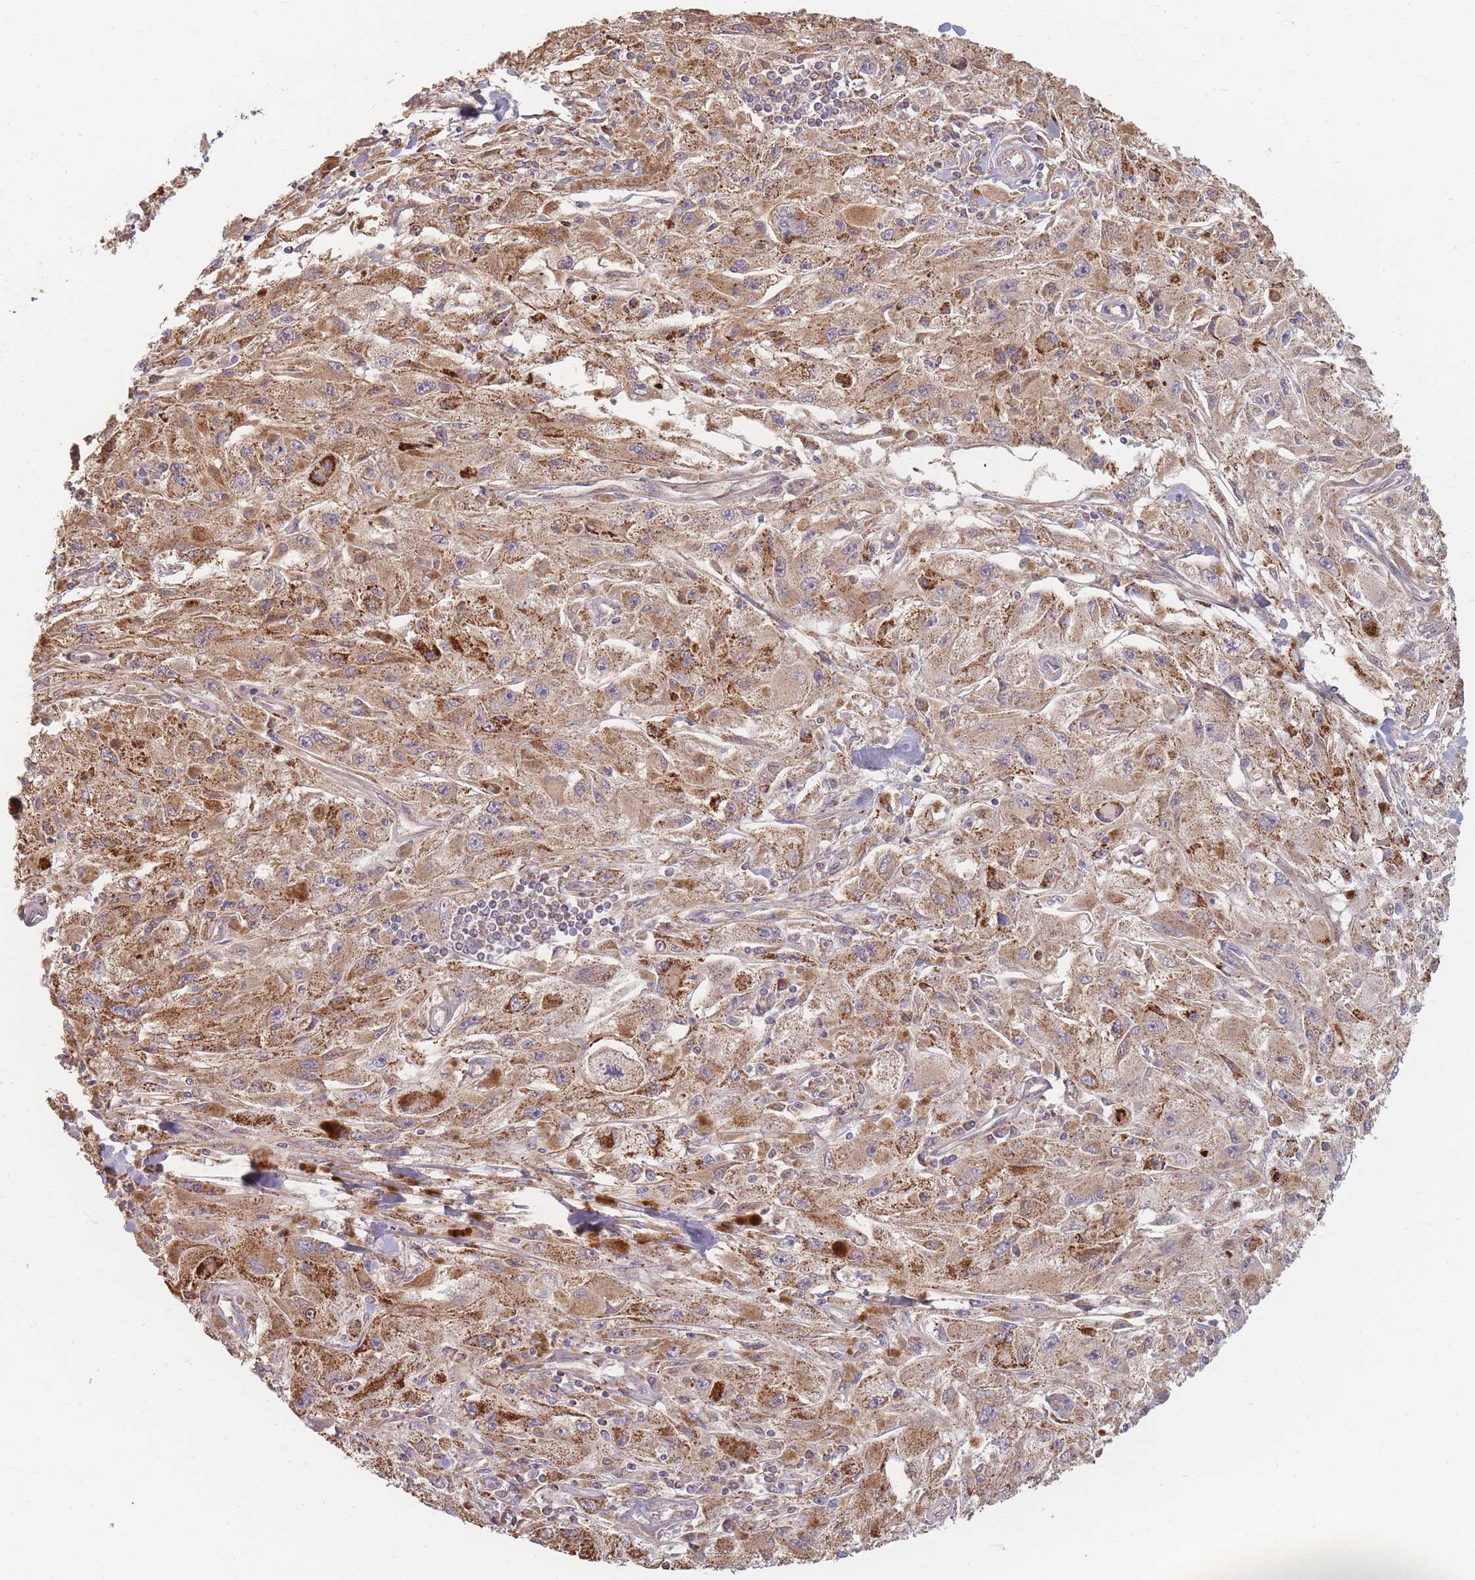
{"staining": {"intensity": "moderate", "quantity": ">75%", "location": "cytoplasmic/membranous"}, "tissue": "melanoma", "cell_type": "Tumor cells", "image_type": "cancer", "snomed": [{"axis": "morphology", "description": "Malignant melanoma, Metastatic site"}, {"axis": "topography", "description": "Skin"}], "caption": "Immunohistochemical staining of human malignant melanoma (metastatic site) exhibits medium levels of moderate cytoplasmic/membranous protein staining in approximately >75% of tumor cells.", "gene": "ESRP2", "patient": {"sex": "male", "age": 53}}